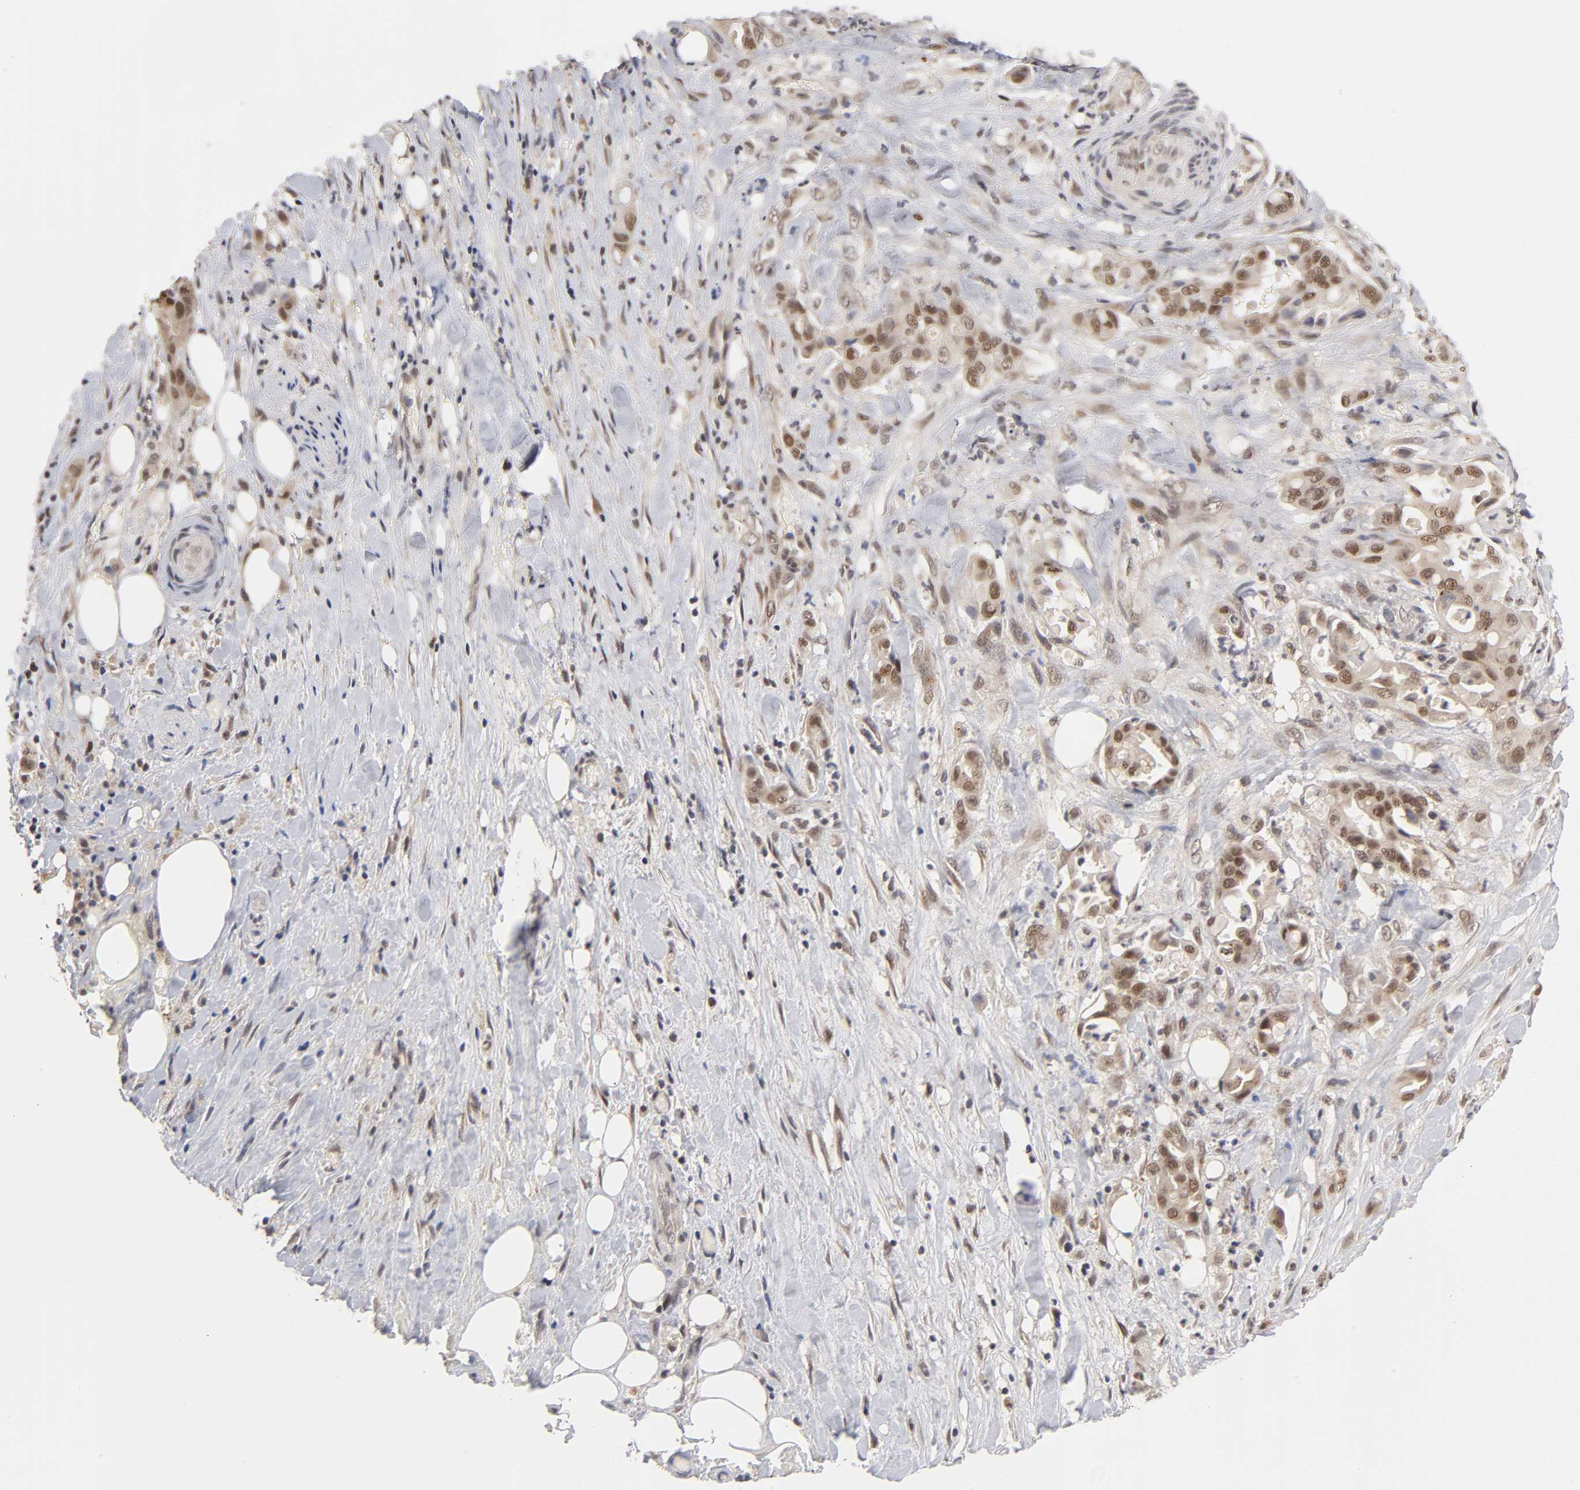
{"staining": {"intensity": "strong", "quantity": ">75%", "location": "cytoplasmic/membranous,nuclear"}, "tissue": "liver cancer", "cell_type": "Tumor cells", "image_type": "cancer", "snomed": [{"axis": "morphology", "description": "Cholangiocarcinoma"}, {"axis": "topography", "description": "Liver"}], "caption": "This micrograph displays liver cancer (cholangiocarcinoma) stained with immunohistochemistry to label a protein in brown. The cytoplasmic/membranous and nuclear of tumor cells show strong positivity for the protein. Nuclei are counter-stained blue.", "gene": "EP300", "patient": {"sex": "female", "age": 68}}